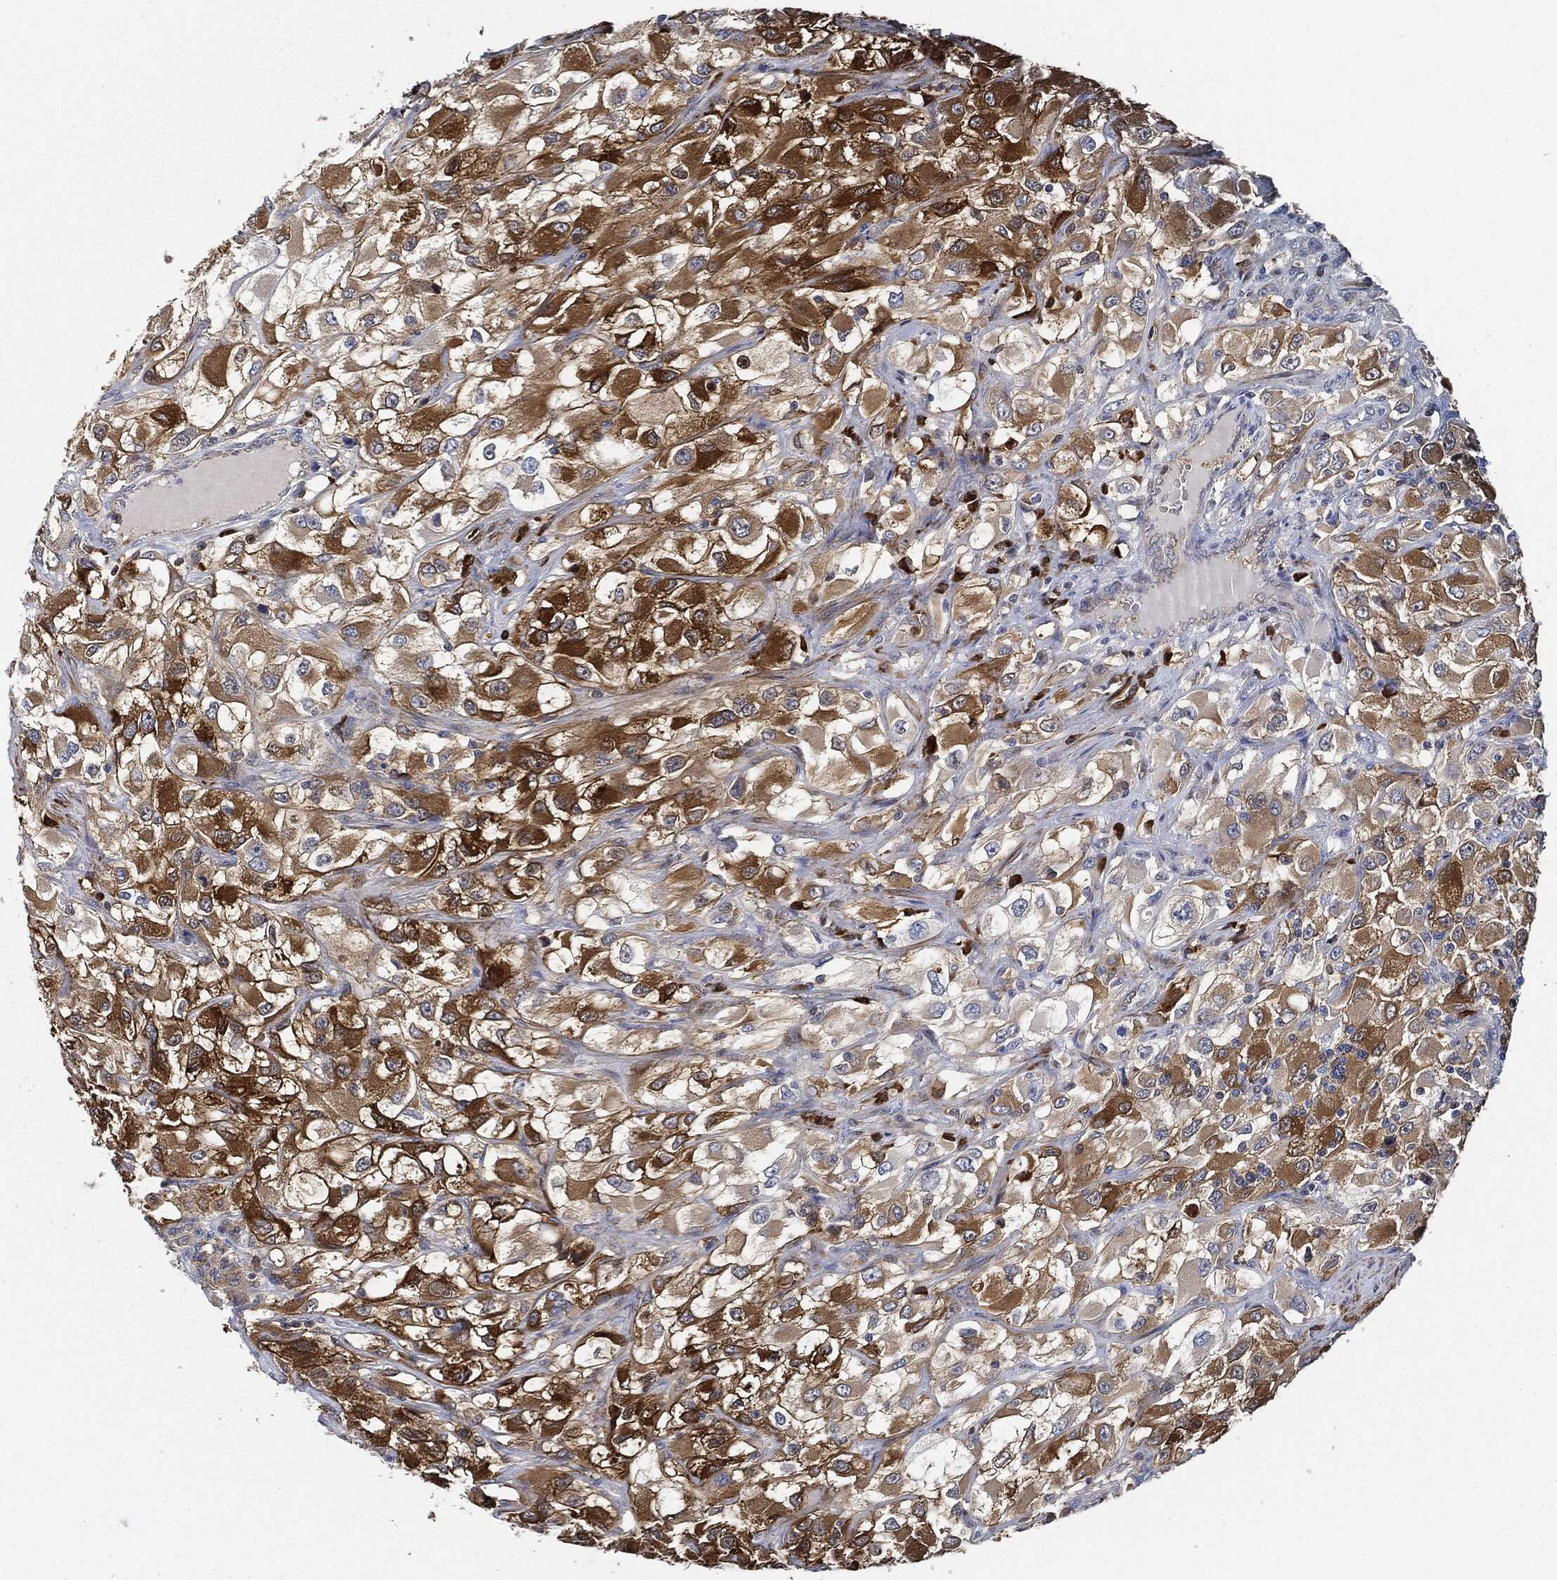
{"staining": {"intensity": "strong", "quantity": "<25%", "location": "cytoplasmic/membranous"}, "tissue": "renal cancer", "cell_type": "Tumor cells", "image_type": "cancer", "snomed": [{"axis": "morphology", "description": "Adenocarcinoma, NOS"}, {"axis": "topography", "description": "Kidney"}], "caption": "Brown immunohistochemical staining in renal cancer (adenocarcinoma) exhibits strong cytoplasmic/membranous staining in about <25% of tumor cells. (IHC, brightfield microscopy, high magnification).", "gene": "PRDX2", "patient": {"sex": "female", "age": 52}}